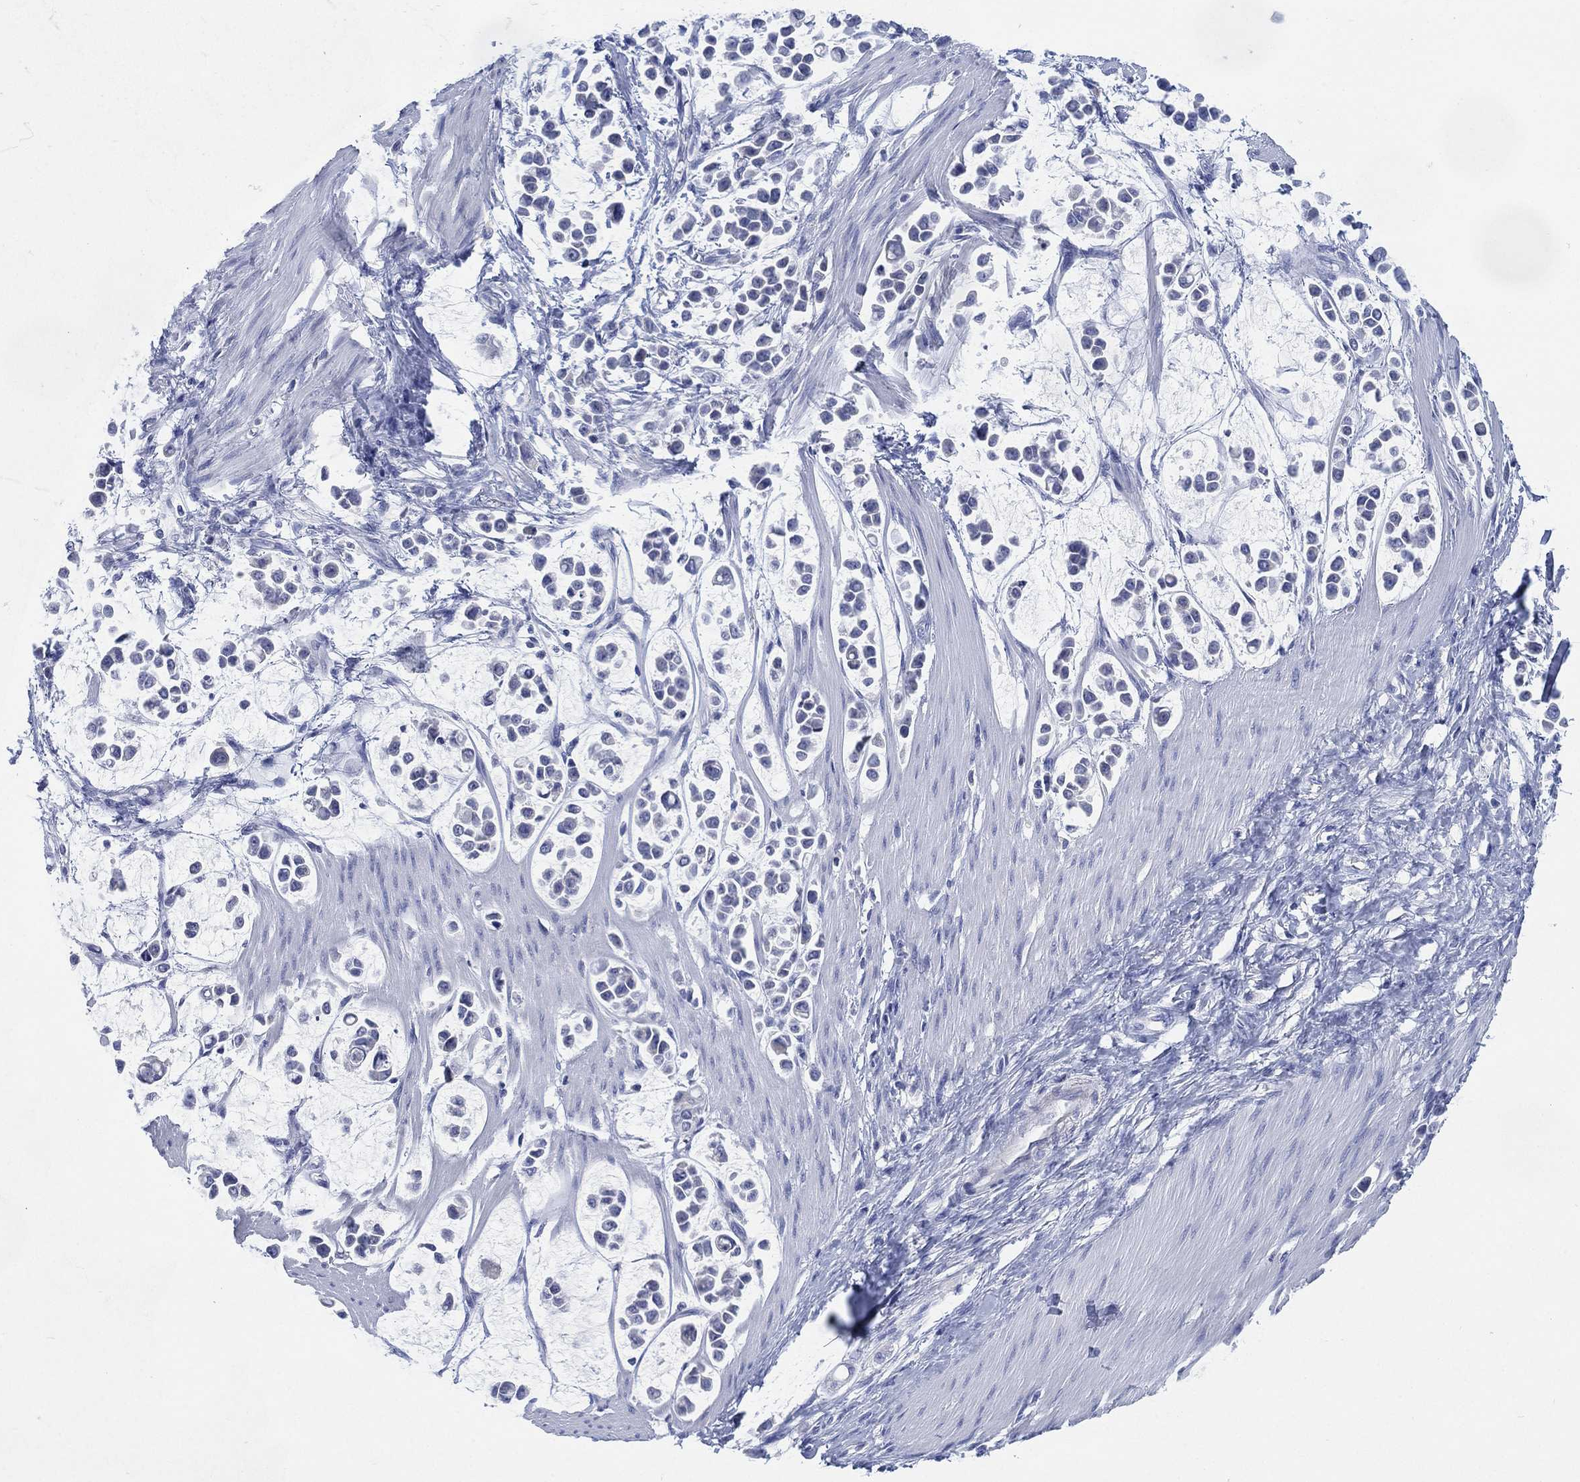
{"staining": {"intensity": "negative", "quantity": "none", "location": "none"}, "tissue": "stomach cancer", "cell_type": "Tumor cells", "image_type": "cancer", "snomed": [{"axis": "morphology", "description": "Adenocarcinoma, NOS"}, {"axis": "topography", "description": "Stomach"}], "caption": "Protein analysis of stomach cancer shows no significant staining in tumor cells.", "gene": "ADAD2", "patient": {"sex": "male", "age": 82}}